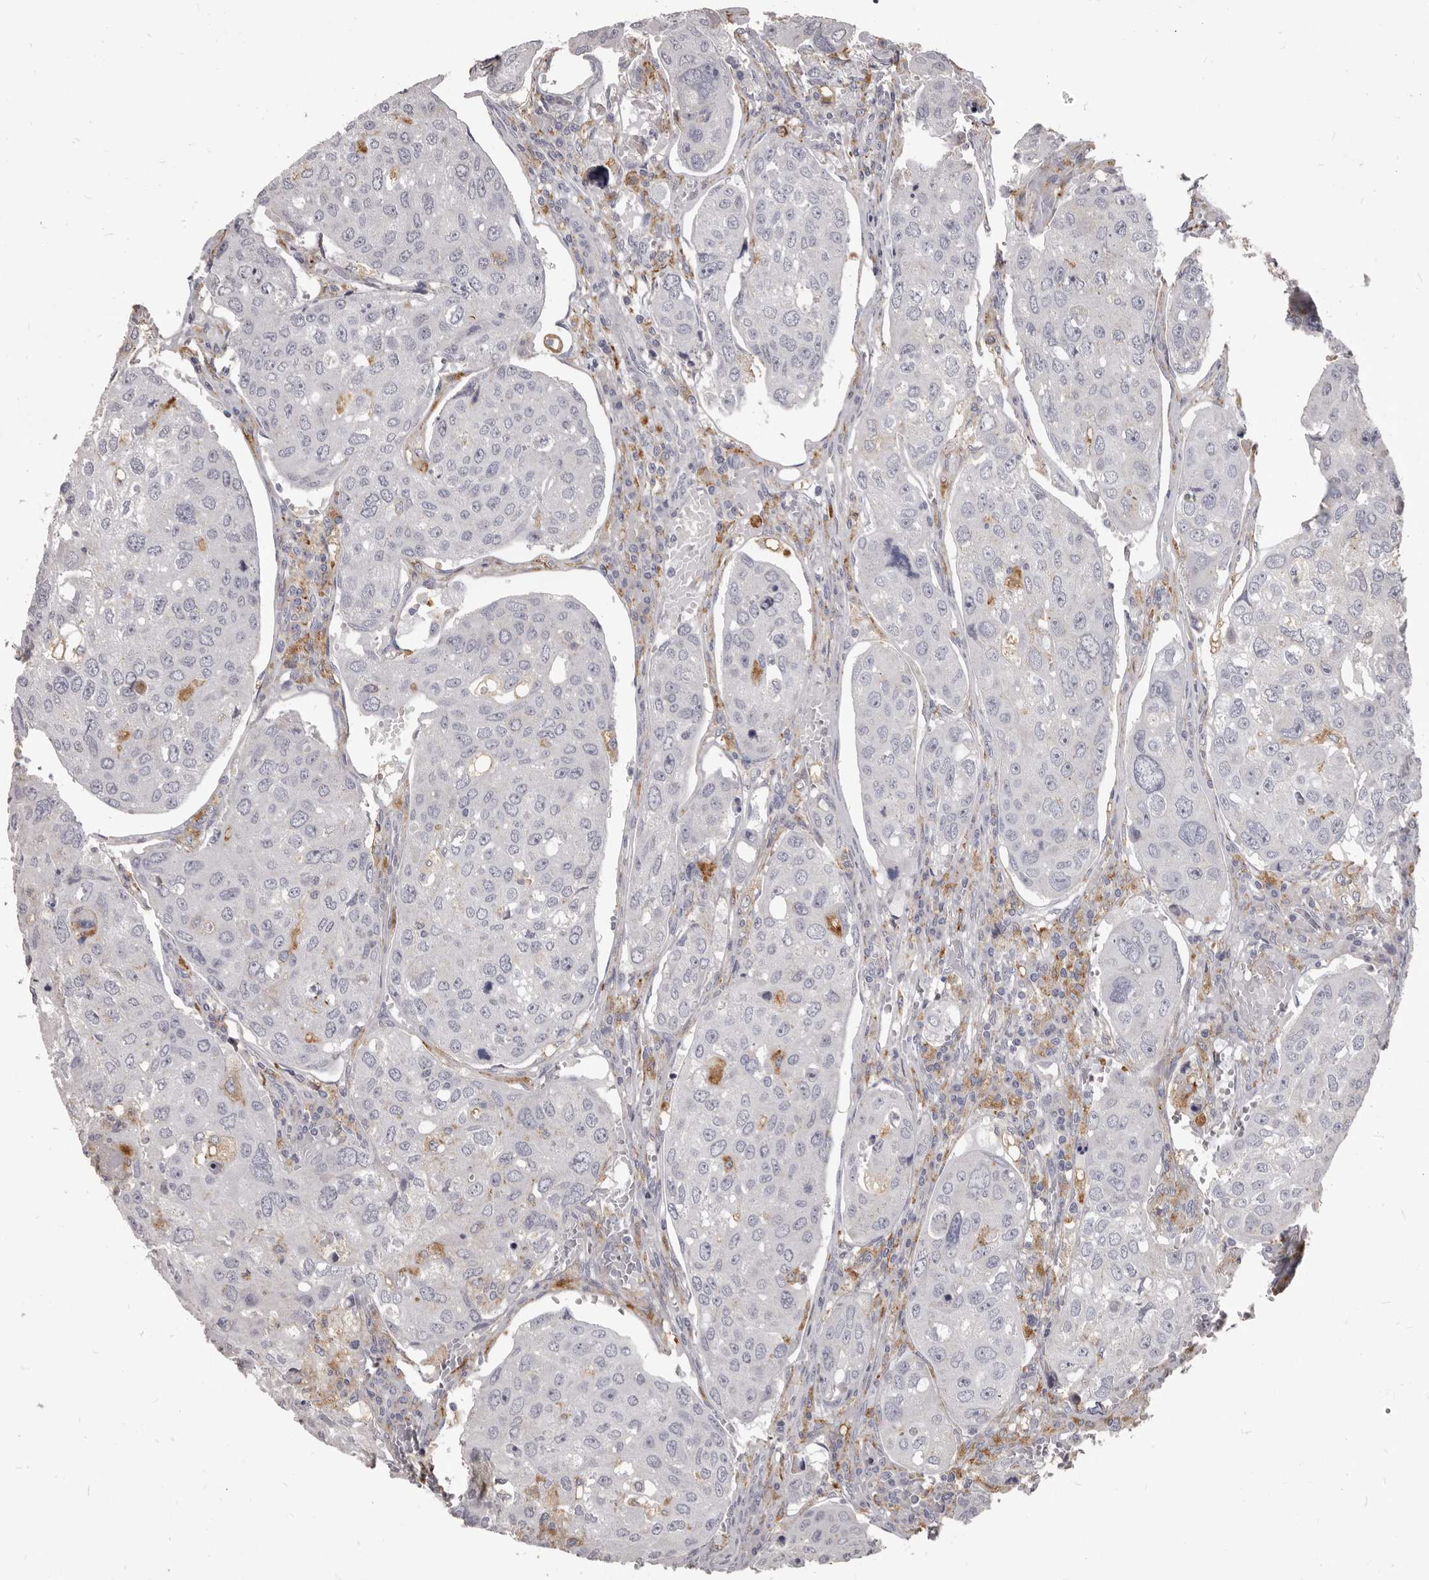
{"staining": {"intensity": "negative", "quantity": "none", "location": "none"}, "tissue": "urothelial cancer", "cell_type": "Tumor cells", "image_type": "cancer", "snomed": [{"axis": "morphology", "description": "Urothelial carcinoma, High grade"}, {"axis": "topography", "description": "Lymph node"}, {"axis": "topography", "description": "Urinary bladder"}], "caption": "DAB immunohistochemical staining of human urothelial carcinoma (high-grade) demonstrates no significant staining in tumor cells.", "gene": "PI4K2A", "patient": {"sex": "male", "age": 51}}